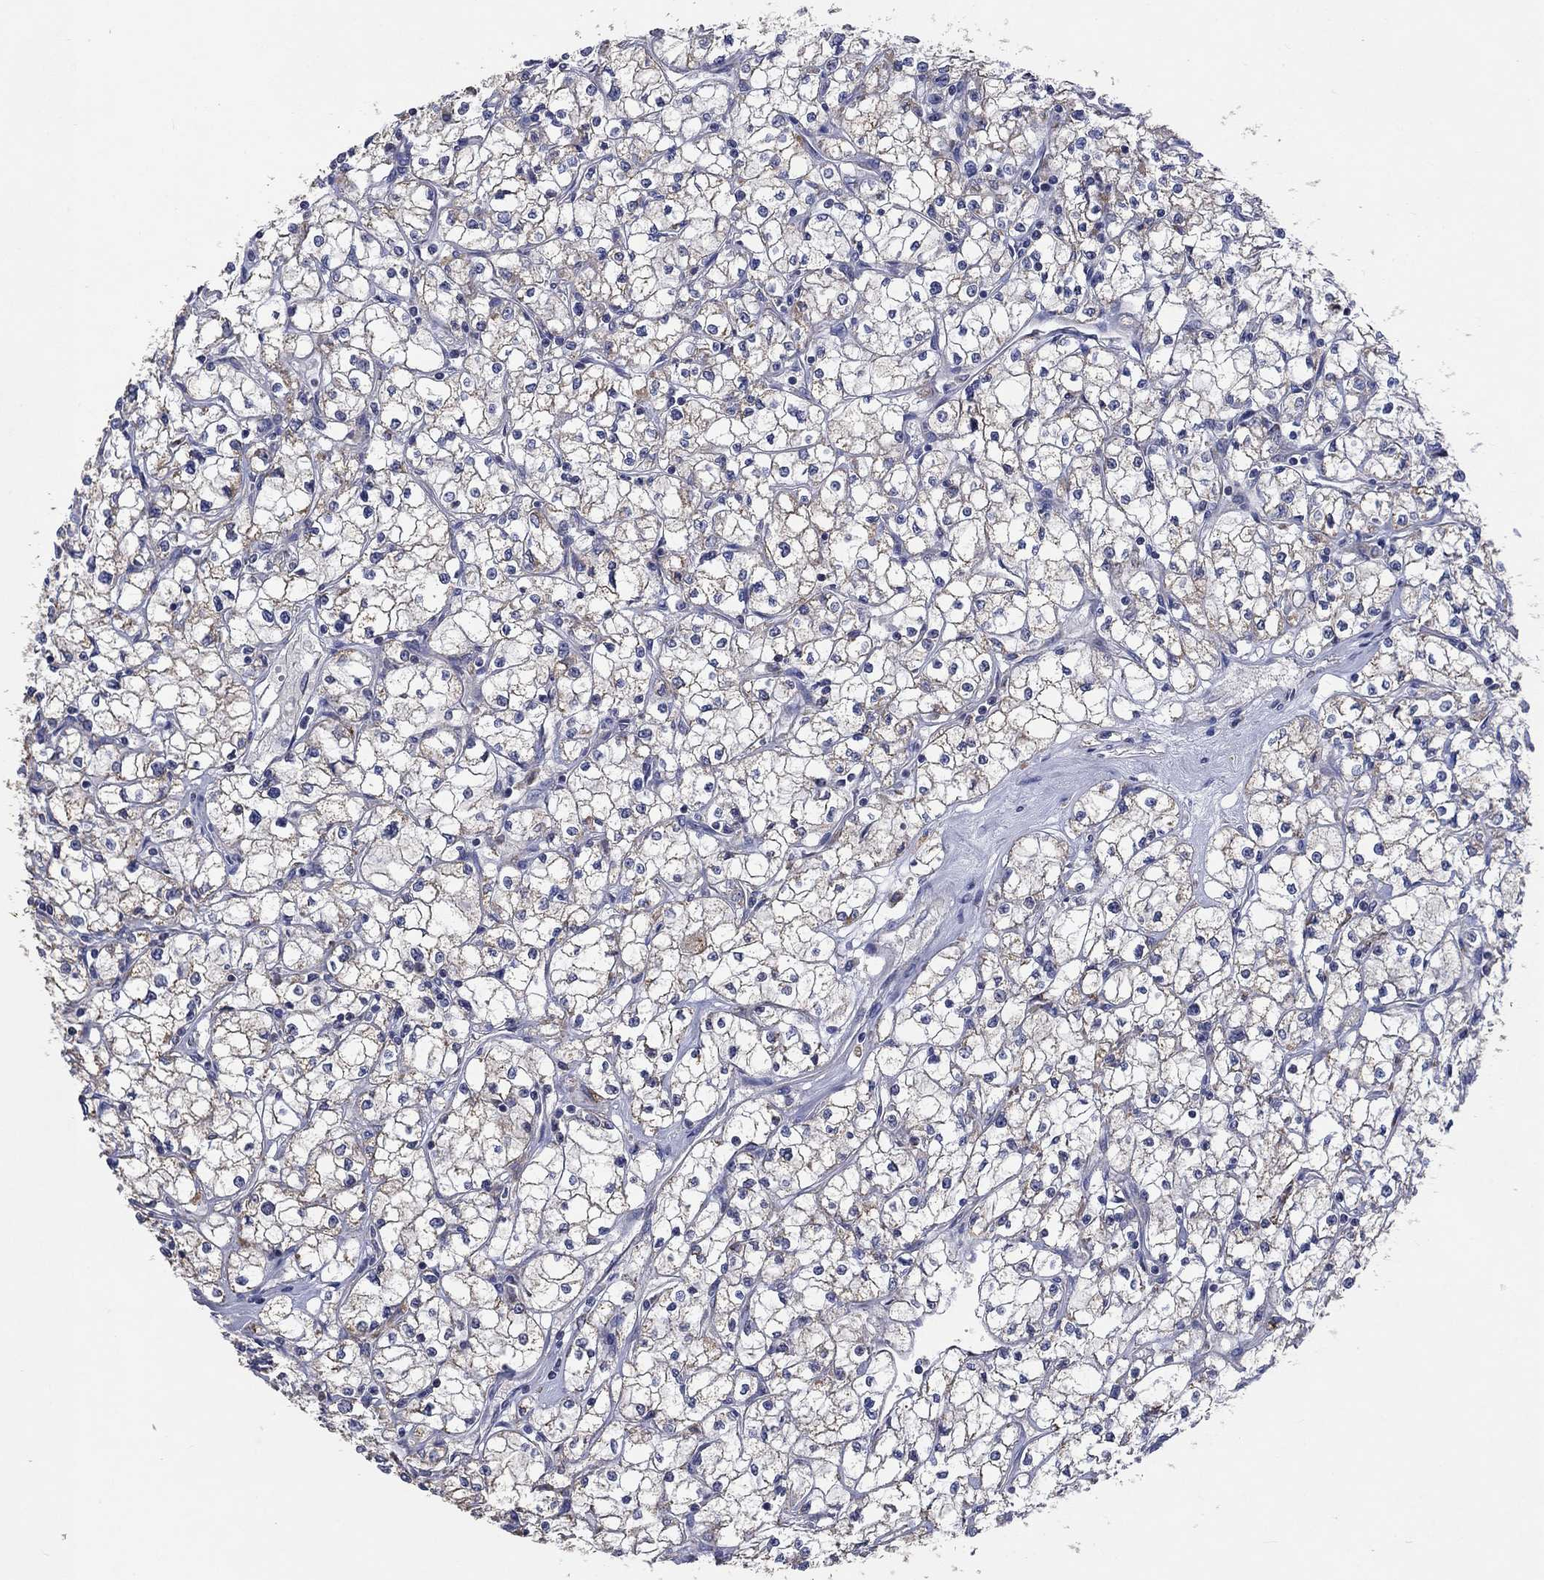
{"staining": {"intensity": "weak", "quantity": "25%-75%", "location": "cytoplasmic/membranous"}, "tissue": "renal cancer", "cell_type": "Tumor cells", "image_type": "cancer", "snomed": [{"axis": "morphology", "description": "Adenocarcinoma, NOS"}, {"axis": "topography", "description": "Kidney"}], "caption": "Weak cytoplasmic/membranous protein expression is identified in approximately 25%-75% of tumor cells in renal adenocarcinoma.", "gene": "UGT8", "patient": {"sex": "male", "age": 67}}